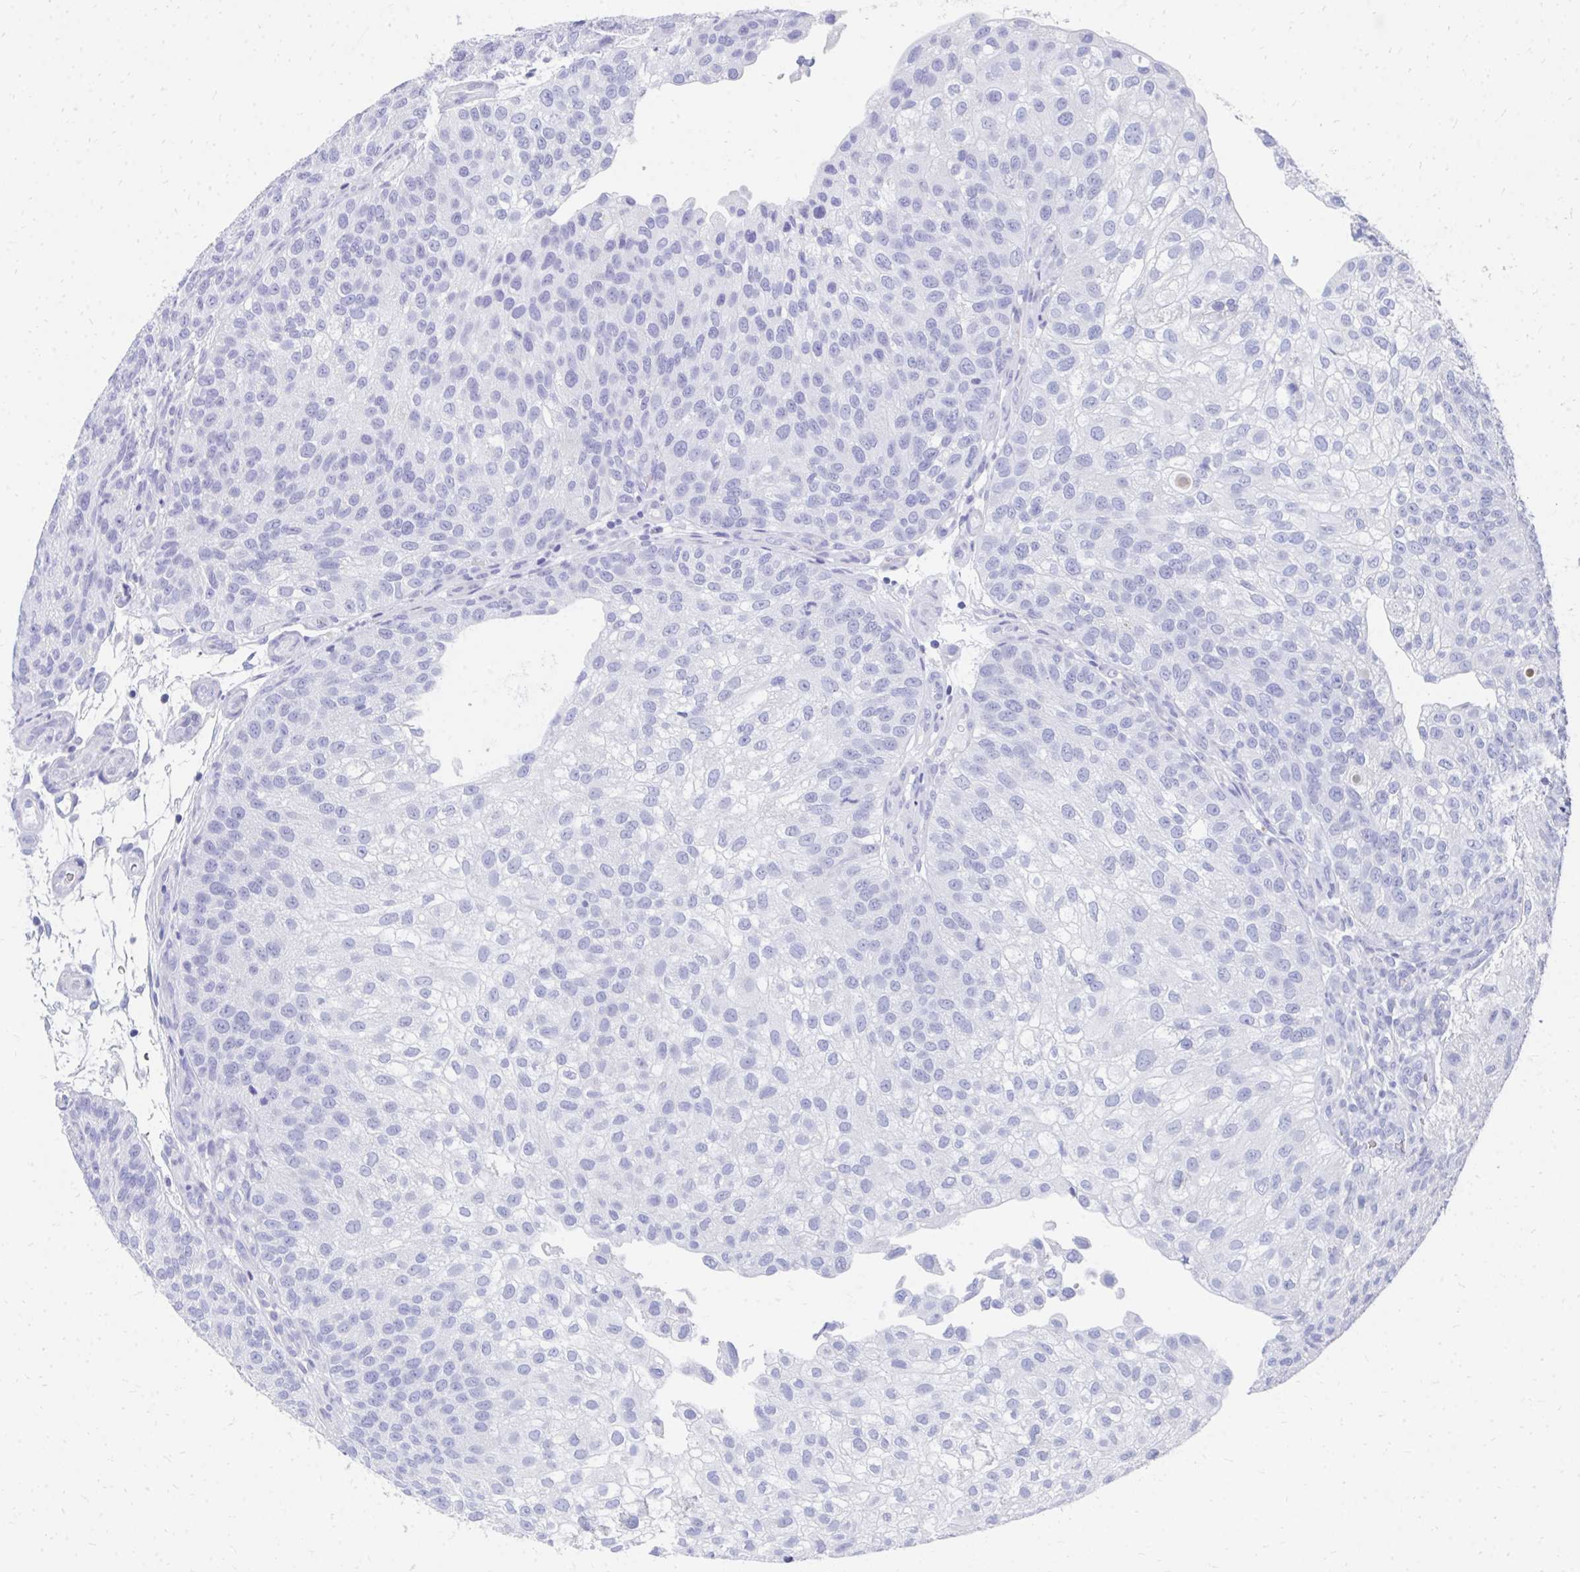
{"staining": {"intensity": "negative", "quantity": "none", "location": "none"}, "tissue": "urothelial cancer", "cell_type": "Tumor cells", "image_type": "cancer", "snomed": [{"axis": "morphology", "description": "Urothelial carcinoma, NOS"}, {"axis": "topography", "description": "Urinary bladder"}], "caption": "An image of urothelial cancer stained for a protein reveals no brown staining in tumor cells.", "gene": "HGD", "patient": {"sex": "male", "age": 87}}